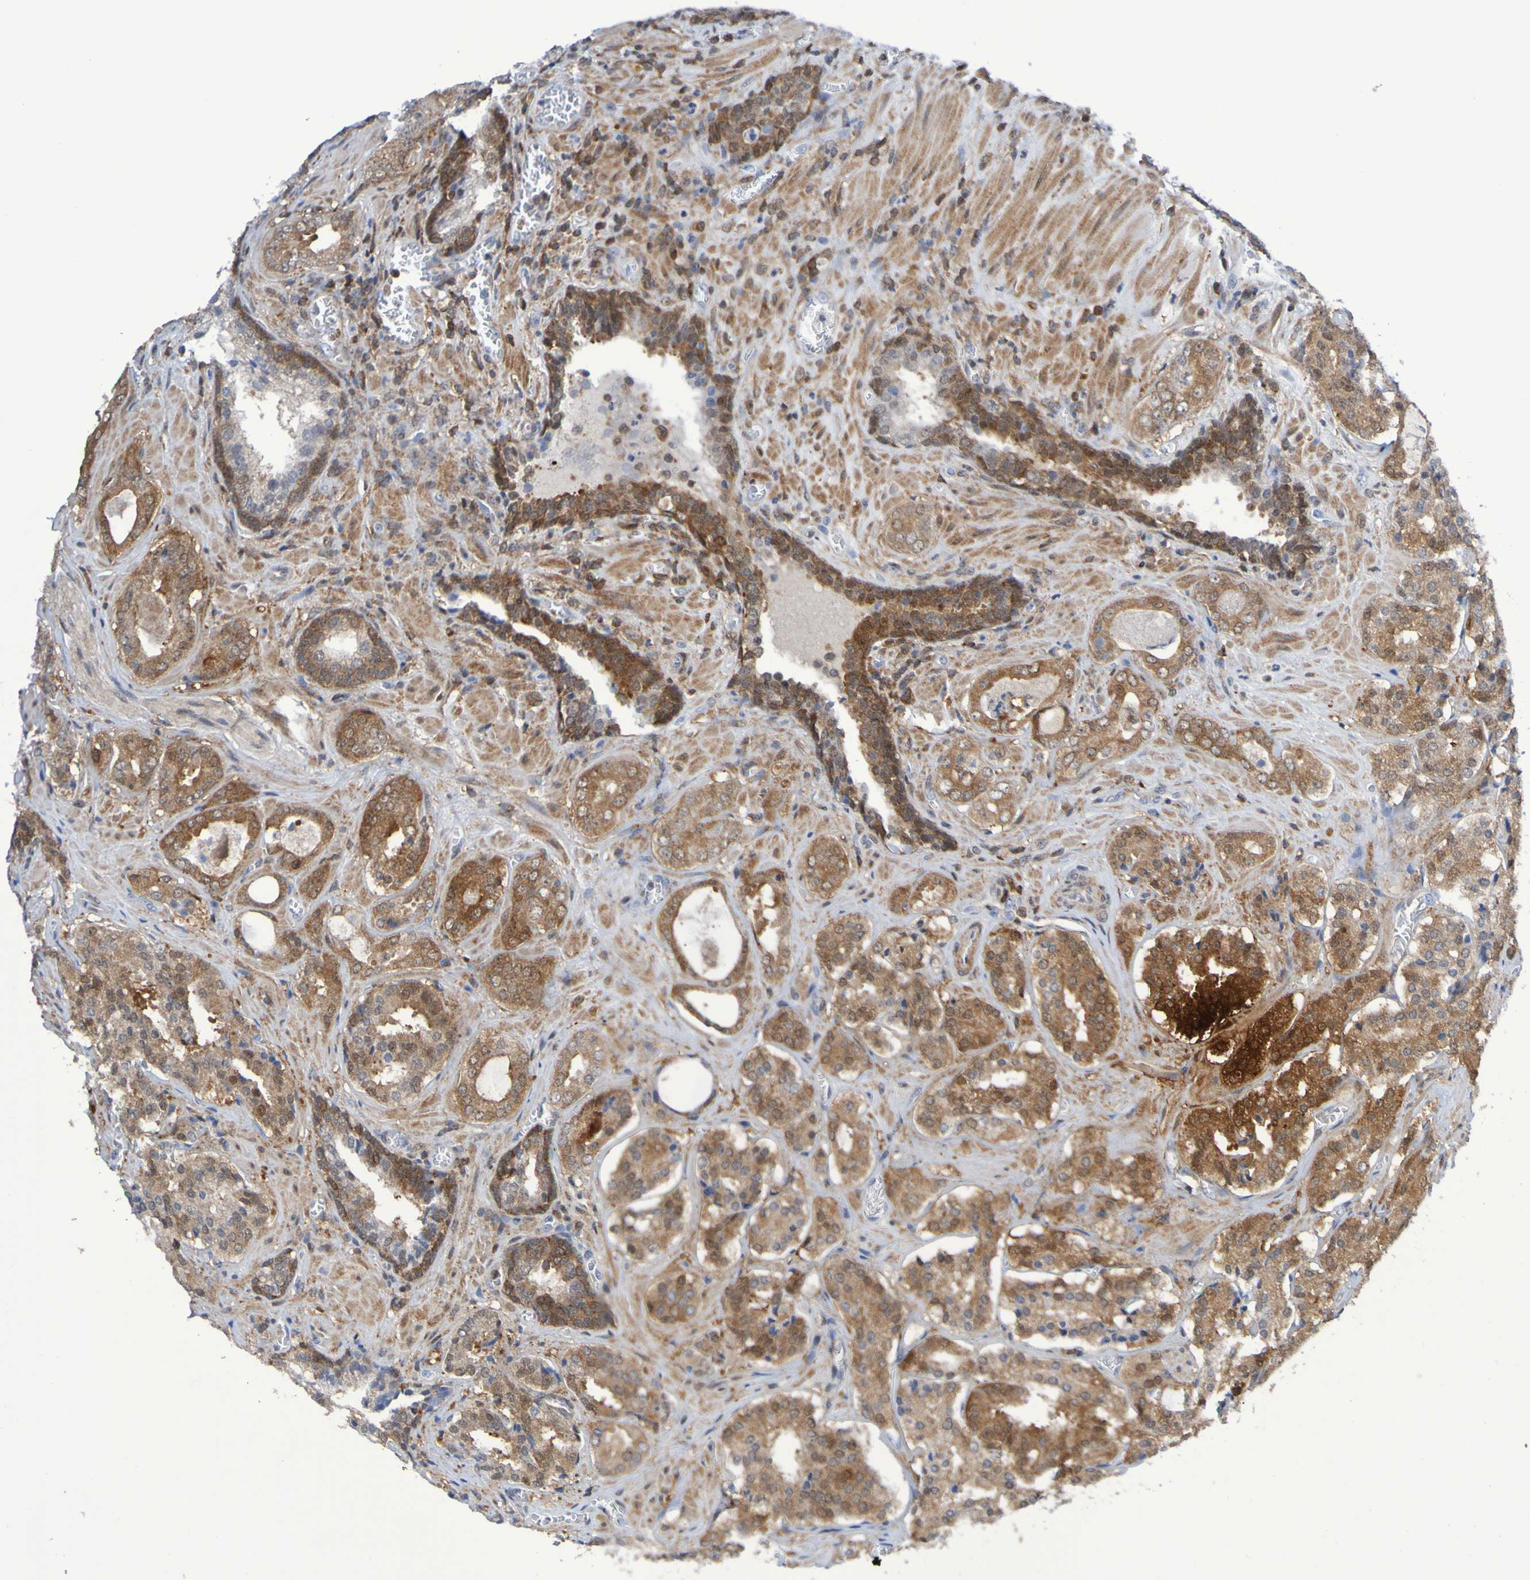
{"staining": {"intensity": "moderate", "quantity": ">75%", "location": "cytoplasmic/membranous"}, "tissue": "prostate cancer", "cell_type": "Tumor cells", "image_type": "cancer", "snomed": [{"axis": "morphology", "description": "Adenocarcinoma, High grade"}, {"axis": "topography", "description": "Prostate"}], "caption": "Immunohistochemistry micrograph of human prostate high-grade adenocarcinoma stained for a protein (brown), which shows medium levels of moderate cytoplasmic/membranous expression in about >75% of tumor cells.", "gene": "ATIC", "patient": {"sex": "male", "age": 60}}